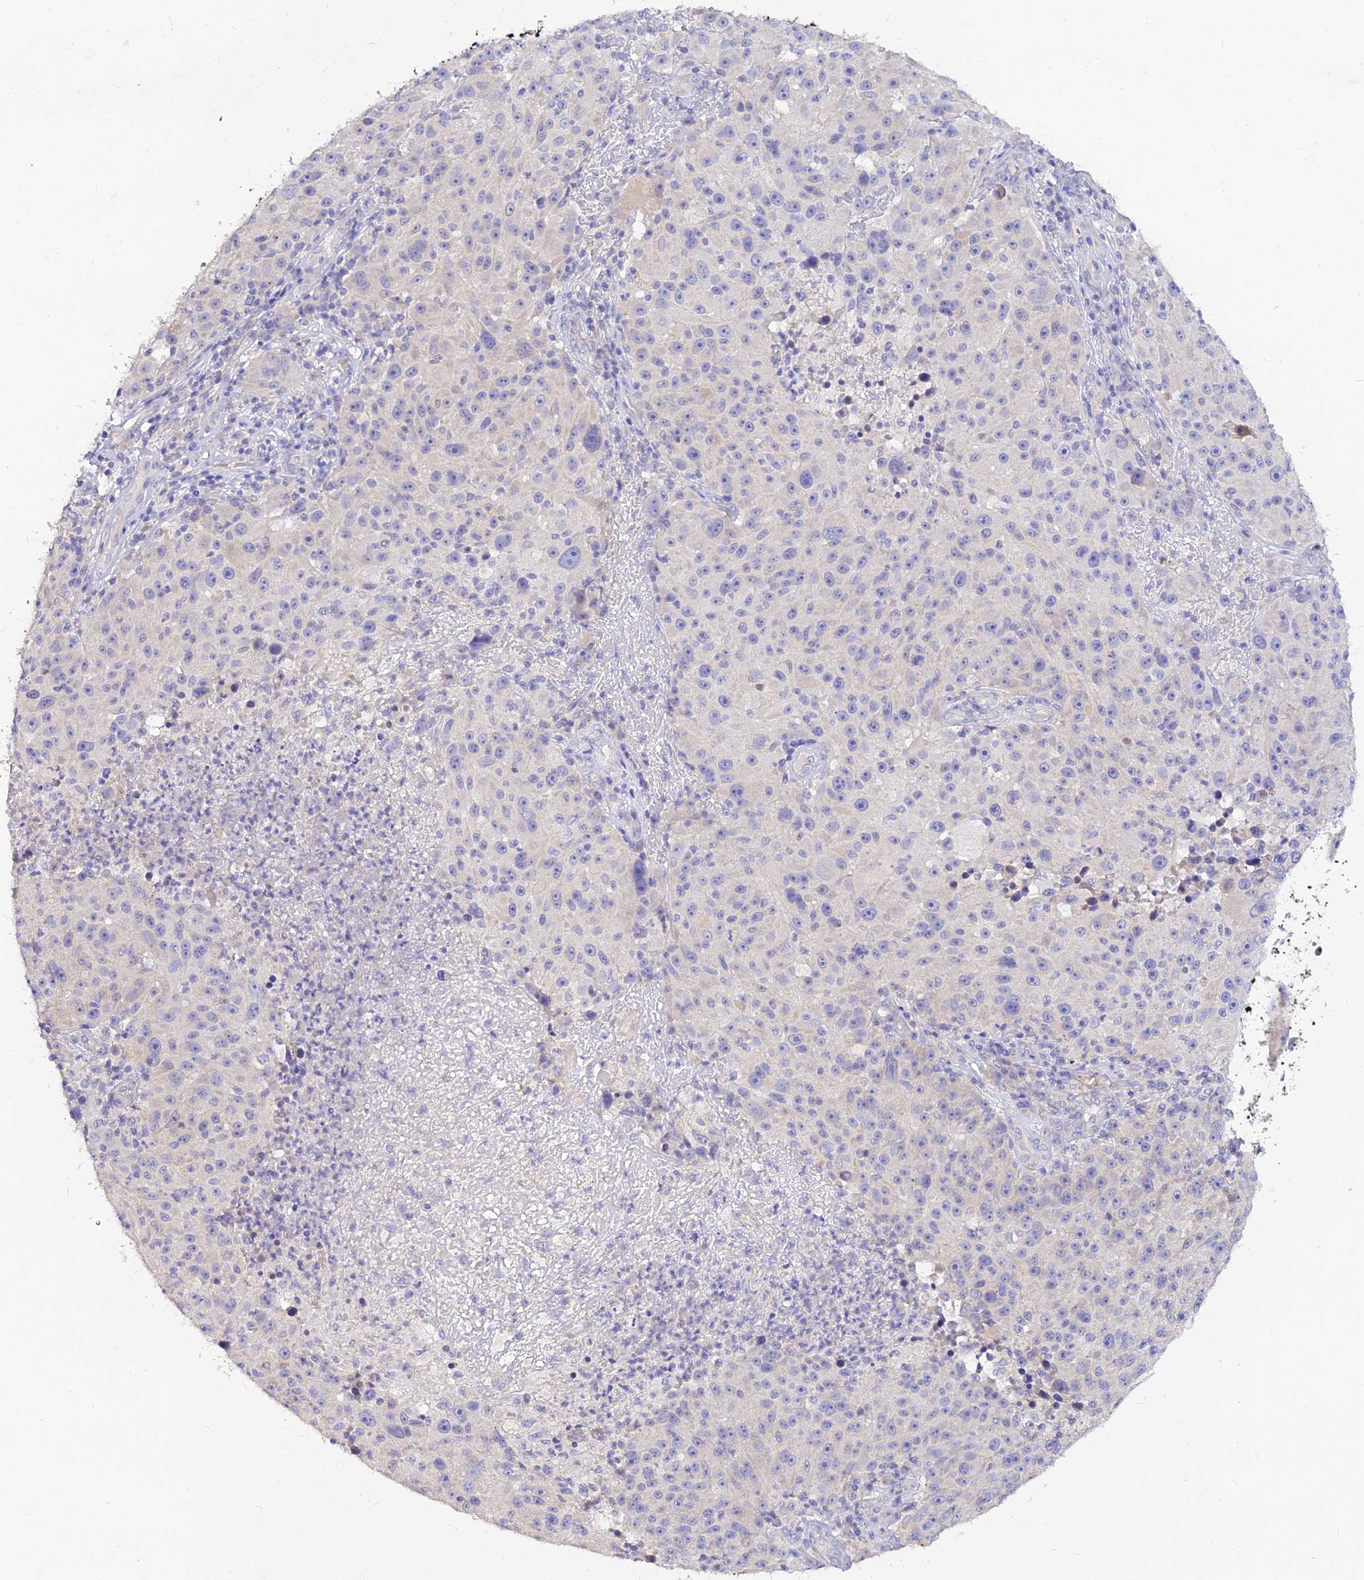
{"staining": {"intensity": "negative", "quantity": "none", "location": "none"}, "tissue": "melanoma", "cell_type": "Tumor cells", "image_type": "cancer", "snomed": [{"axis": "morphology", "description": "Malignant melanoma, NOS"}, {"axis": "topography", "description": "Skin"}], "caption": "Human malignant melanoma stained for a protein using immunohistochemistry (IHC) reveals no positivity in tumor cells.", "gene": "CZIB", "patient": {"sex": "male", "age": 53}}